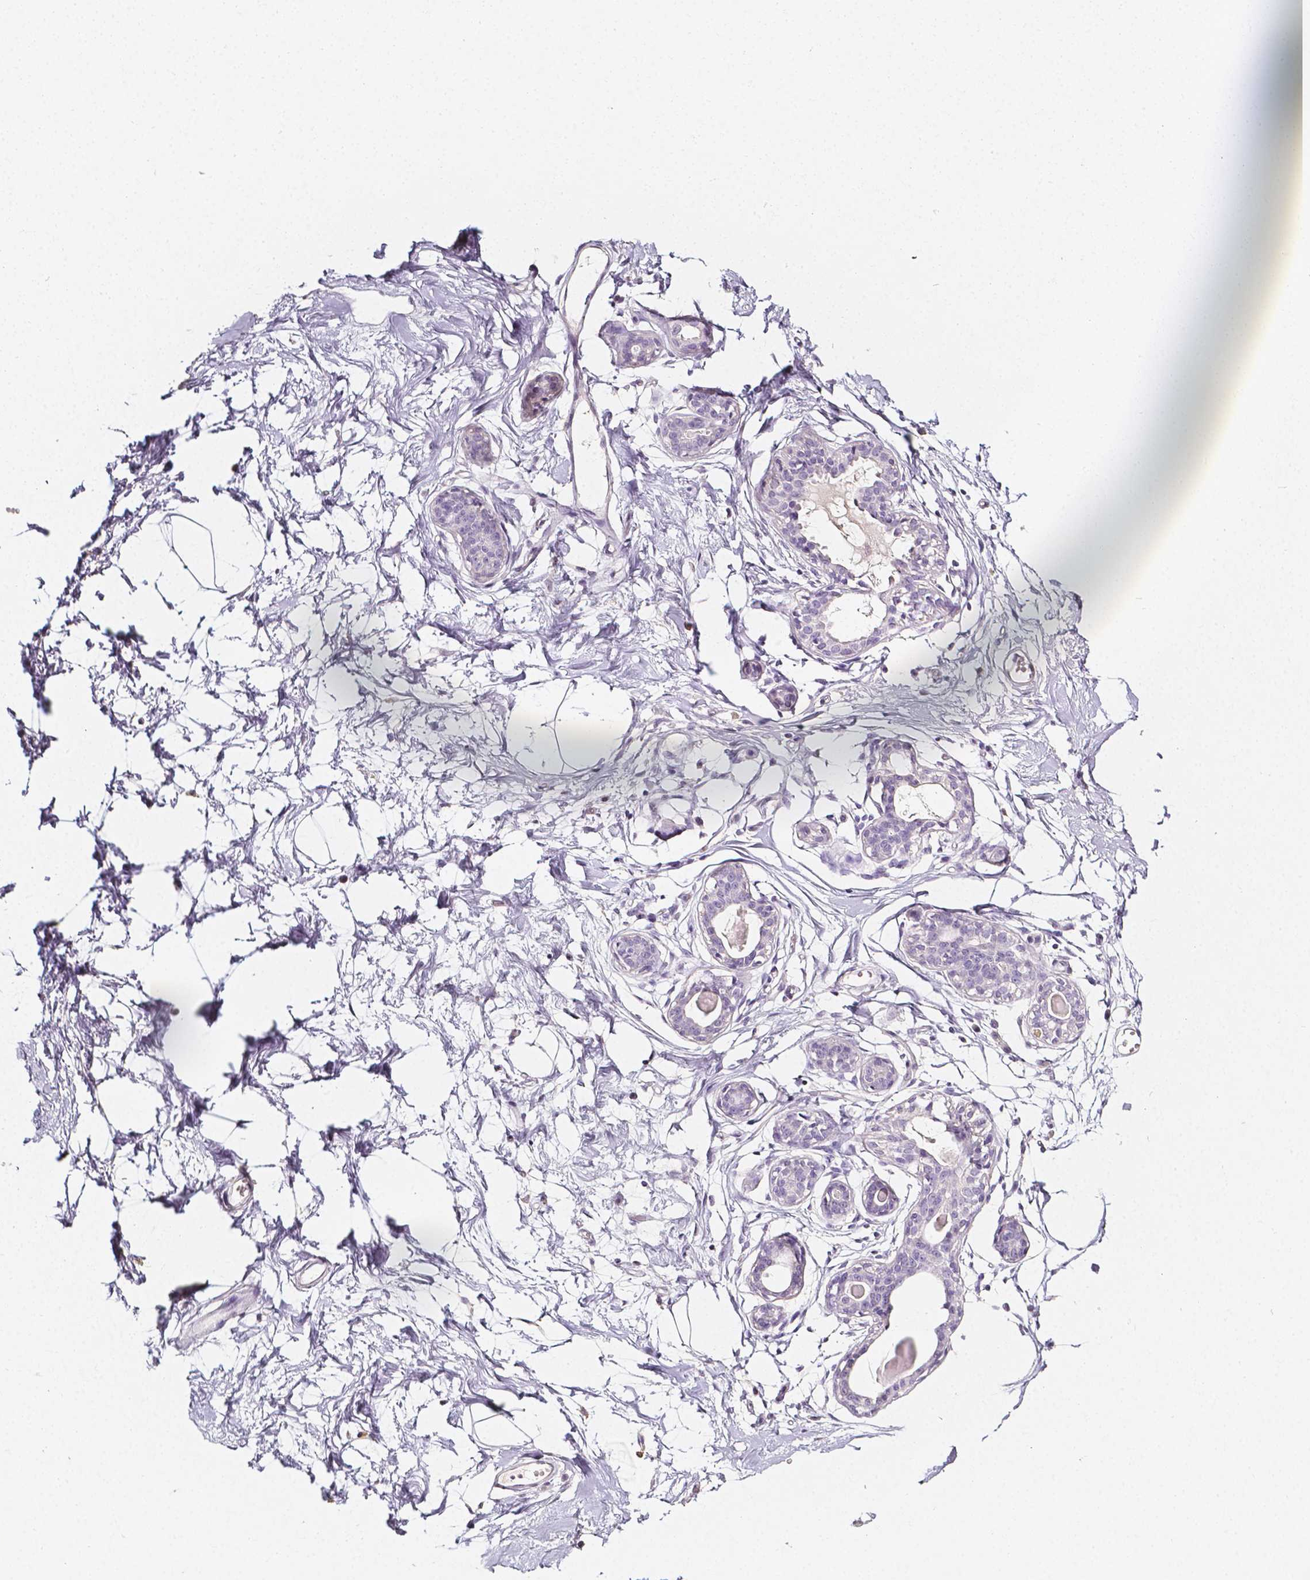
{"staining": {"intensity": "weak", "quantity": "<25%", "location": "cytoplasmic/membranous"}, "tissue": "breast", "cell_type": "Adipocytes", "image_type": "normal", "snomed": [{"axis": "morphology", "description": "Normal tissue, NOS"}, {"axis": "topography", "description": "Breast"}], "caption": "Immunohistochemistry (IHC) photomicrograph of unremarkable human breast stained for a protein (brown), which demonstrates no expression in adipocytes.", "gene": "THY1", "patient": {"sex": "female", "age": 45}}